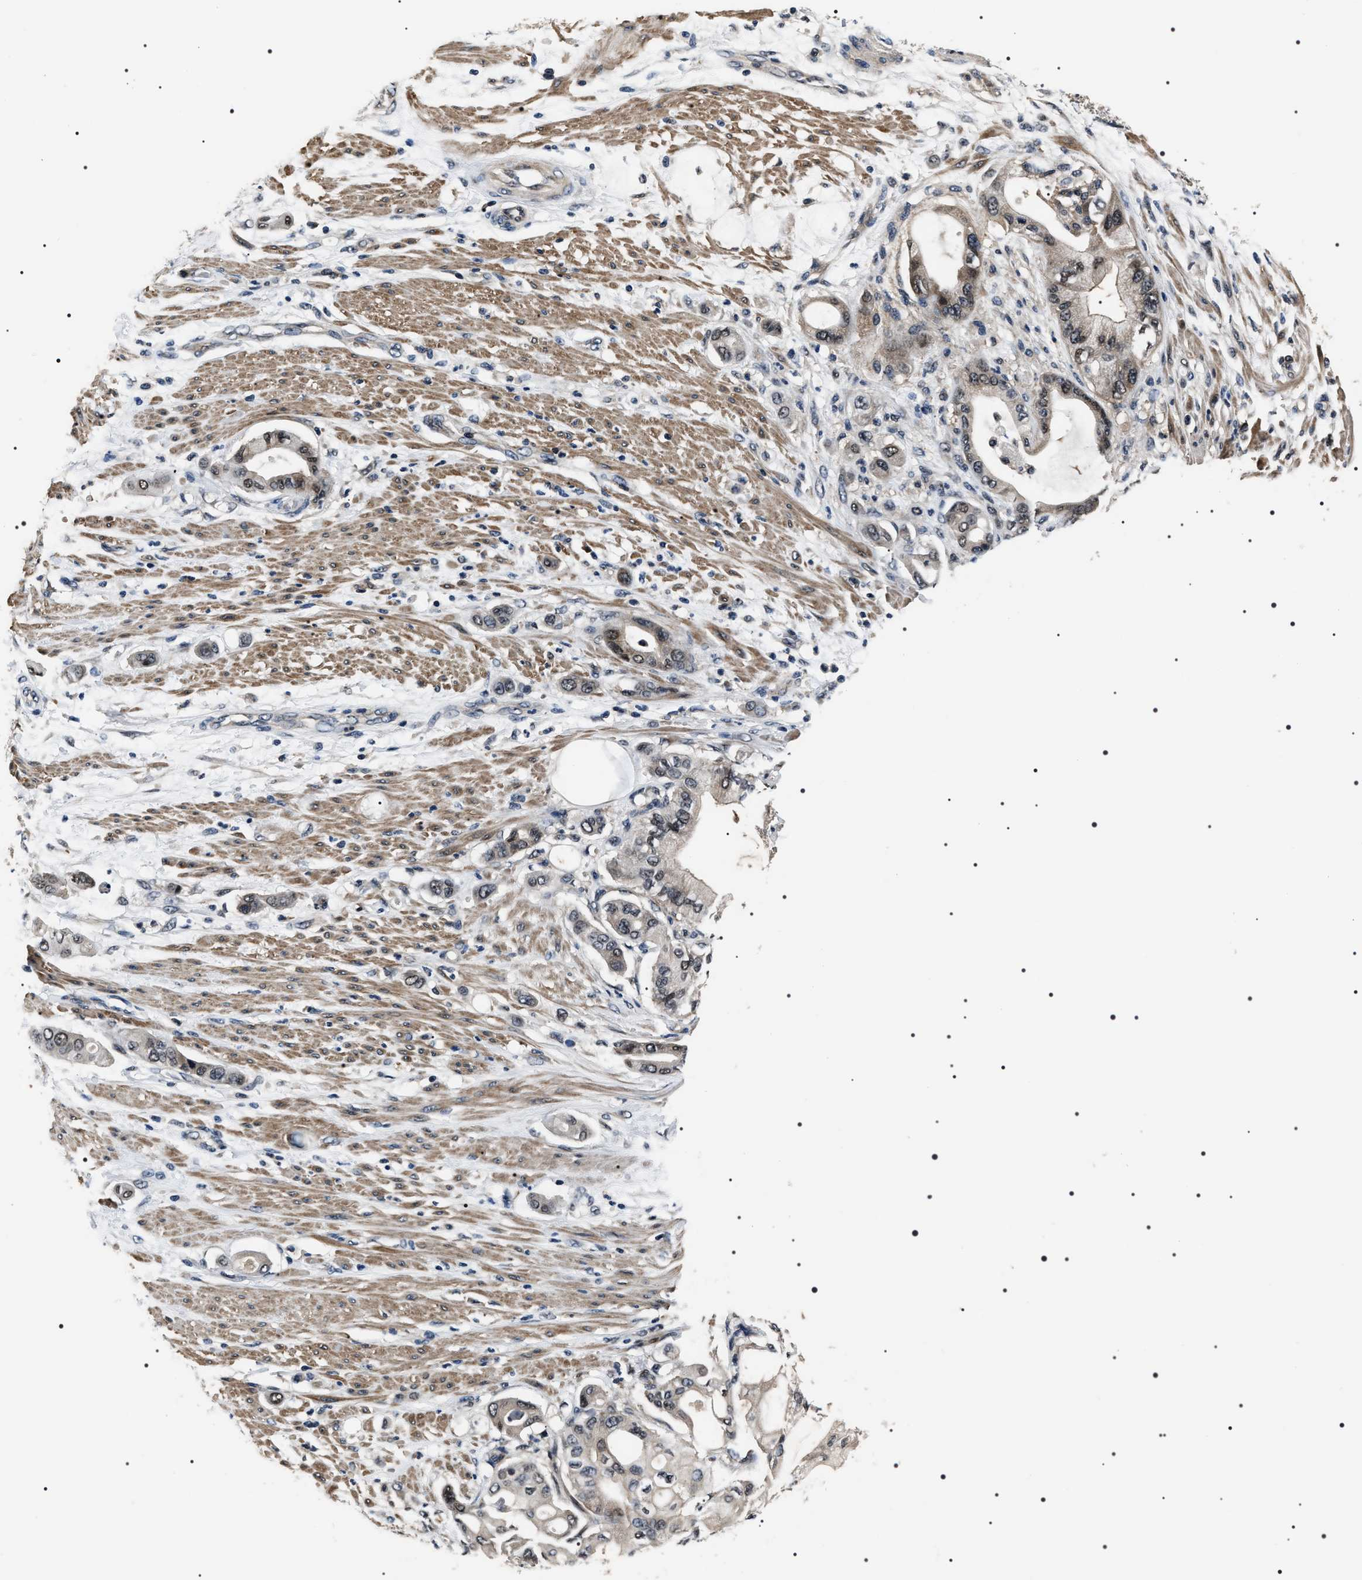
{"staining": {"intensity": "weak", "quantity": ">75%", "location": "nuclear"}, "tissue": "pancreatic cancer", "cell_type": "Tumor cells", "image_type": "cancer", "snomed": [{"axis": "morphology", "description": "Adenocarcinoma, NOS"}, {"axis": "morphology", "description": "Adenocarcinoma, metastatic, NOS"}, {"axis": "topography", "description": "Lymph node"}, {"axis": "topography", "description": "Pancreas"}, {"axis": "topography", "description": "Duodenum"}], "caption": "Human pancreatic cancer (adenocarcinoma) stained with a protein marker reveals weak staining in tumor cells.", "gene": "SIPA1", "patient": {"sex": "female", "age": 64}}